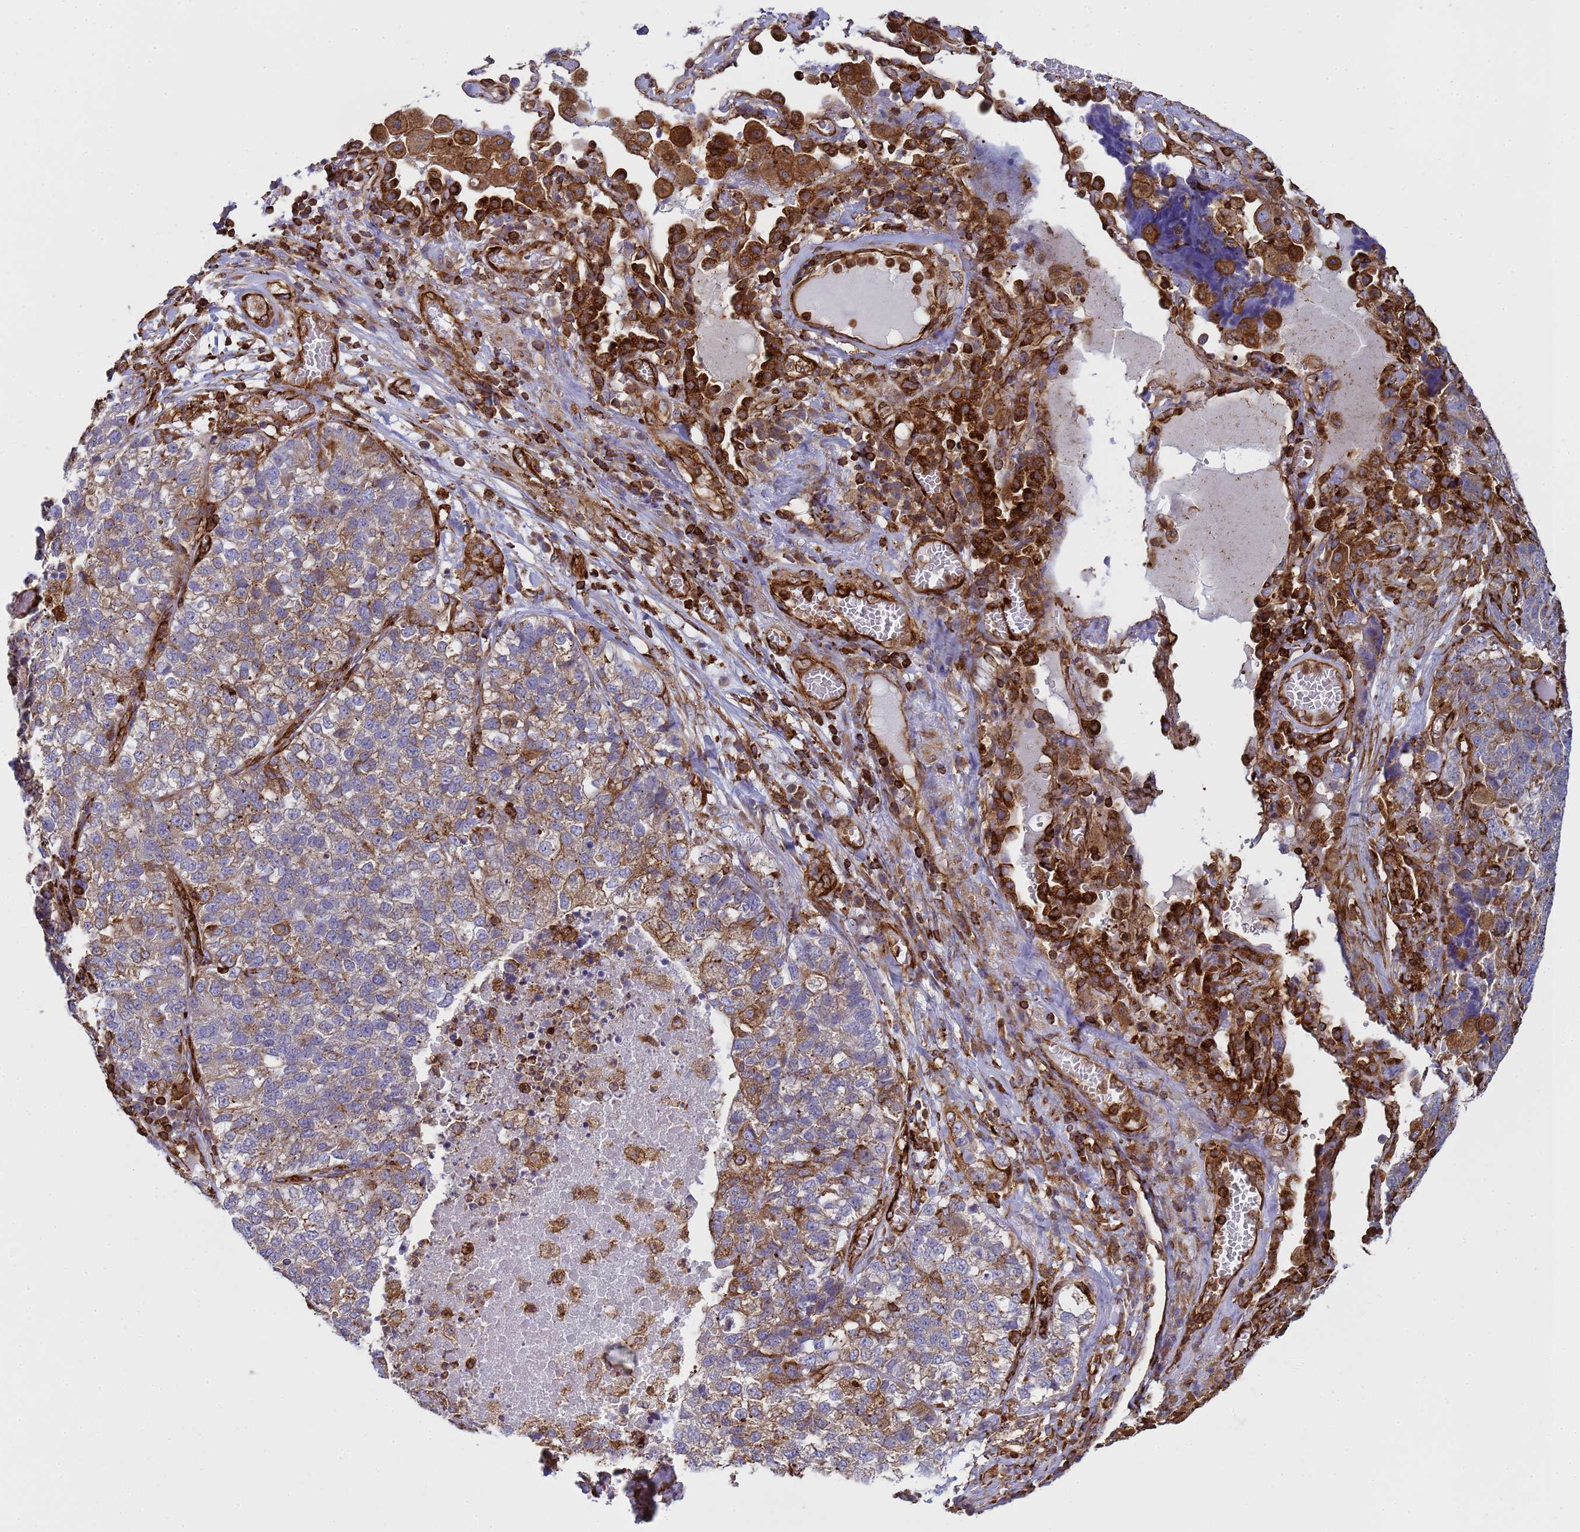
{"staining": {"intensity": "moderate", "quantity": "<25%", "location": "cytoplasmic/membranous"}, "tissue": "lung cancer", "cell_type": "Tumor cells", "image_type": "cancer", "snomed": [{"axis": "morphology", "description": "Adenocarcinoma, NOS"}, {"axis": "topography", "description": "Lung"}], "caption": "Tumor cells demonstrate moderate cytoplasmic/membranous positivity in about <25% of cells in lung cancer (adenocarcinoma). Using DAB (3,3'-diaminobenzidine) (brown) and hematoxylin (blue) stains, captured at high magnification using brightfield microscopy.", "gene": "ZBTB8OS", "patient": {"sex": "male", "age": 49}}